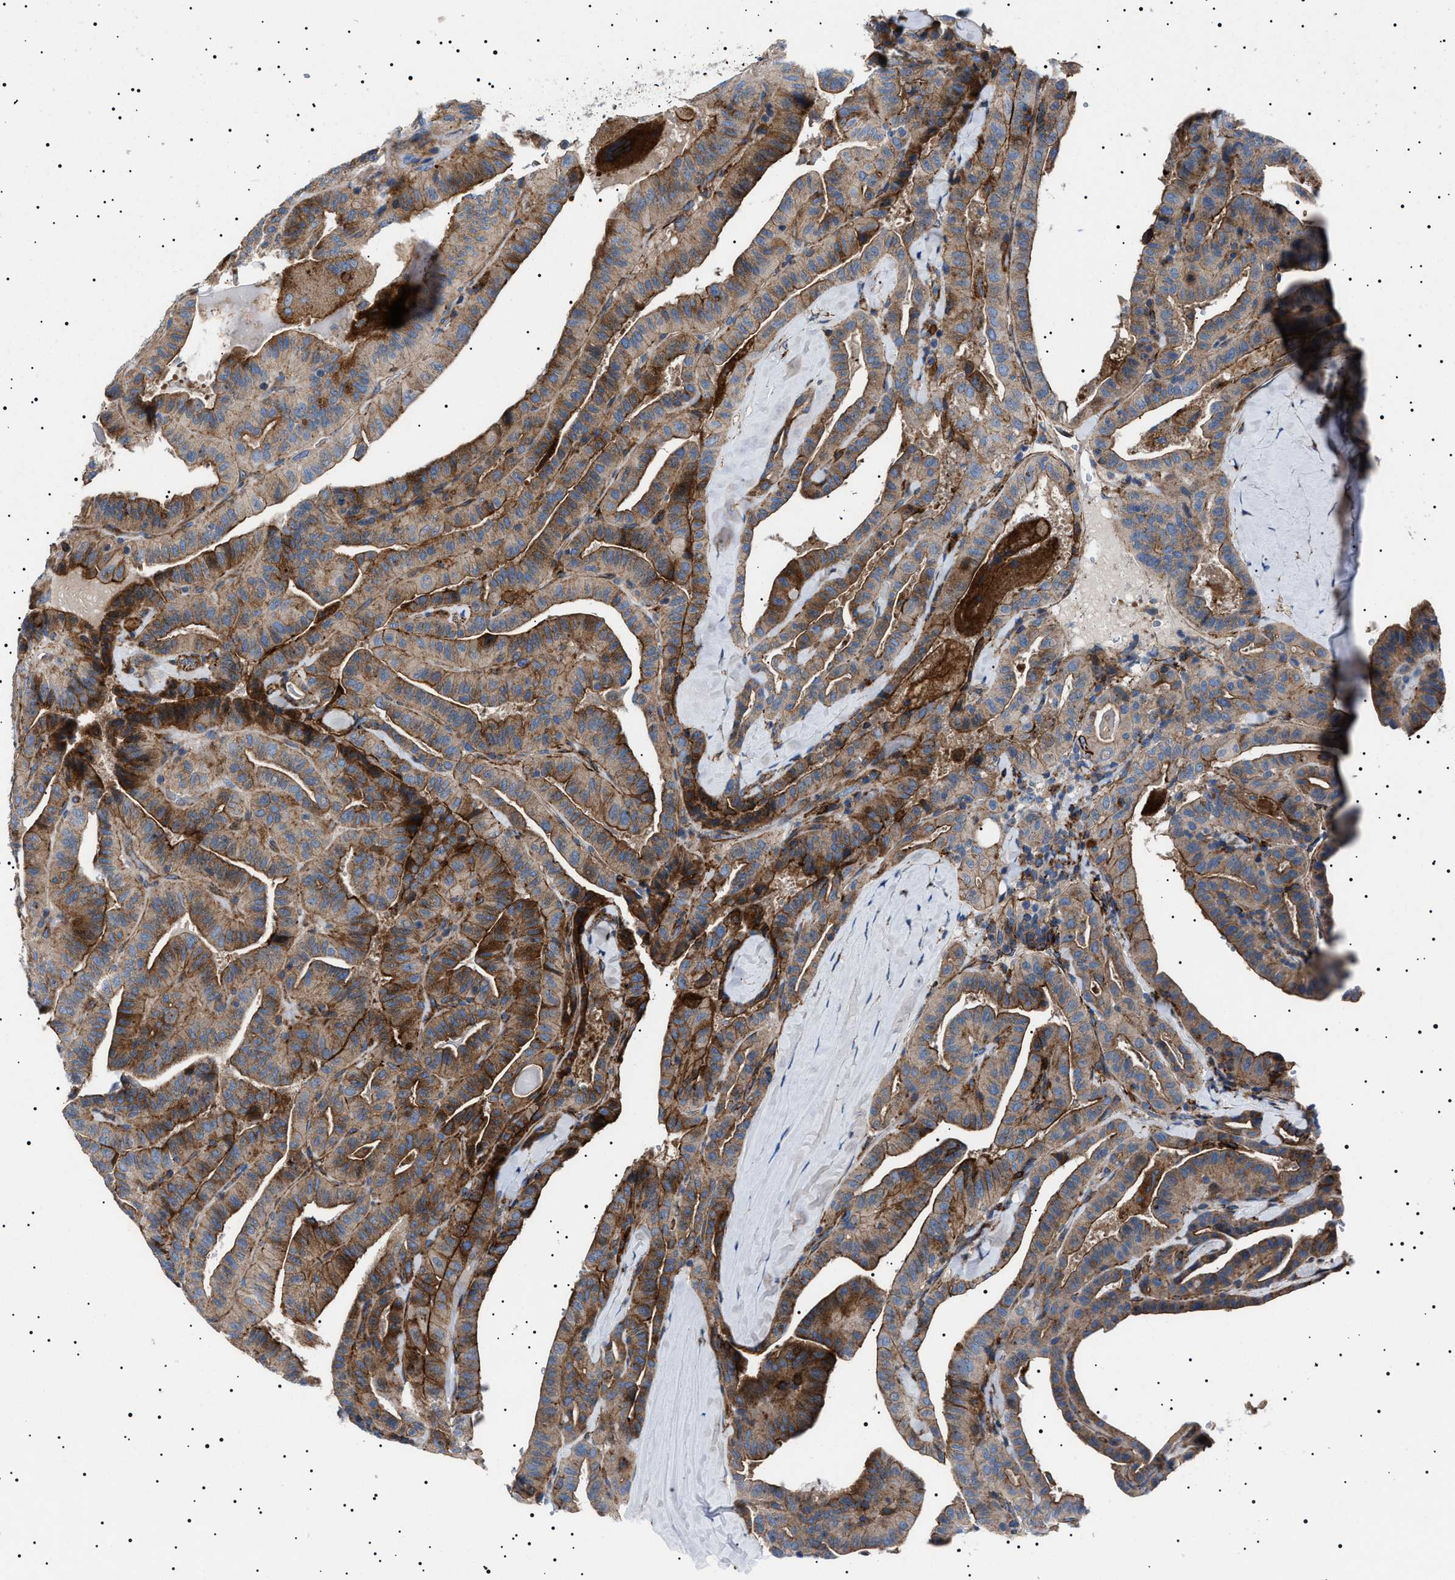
{"staining": {"intensity": "moderate", "quantity": ">75%", "location": "cytoplasmic/membranous"}, "tissue": "thyroid cancer", "cell_type": "Tumor cells", "image_type": "cancer", "snomed": [{"axis": "morphology", "description": "Papillary adenocarcinoma, NOS"}, {"axis": "topography", "description": "Thyroid gland"}], "caption": "Immunohistochemical staining of thyroid cancer (papillary adenocarcinoma) demonstrates moderate cytoplasmic/membranous protein positivity in approximately >75% of tumor cells.", "gene": "NEU1", "patient": {"sex": "male", "age": 77}}